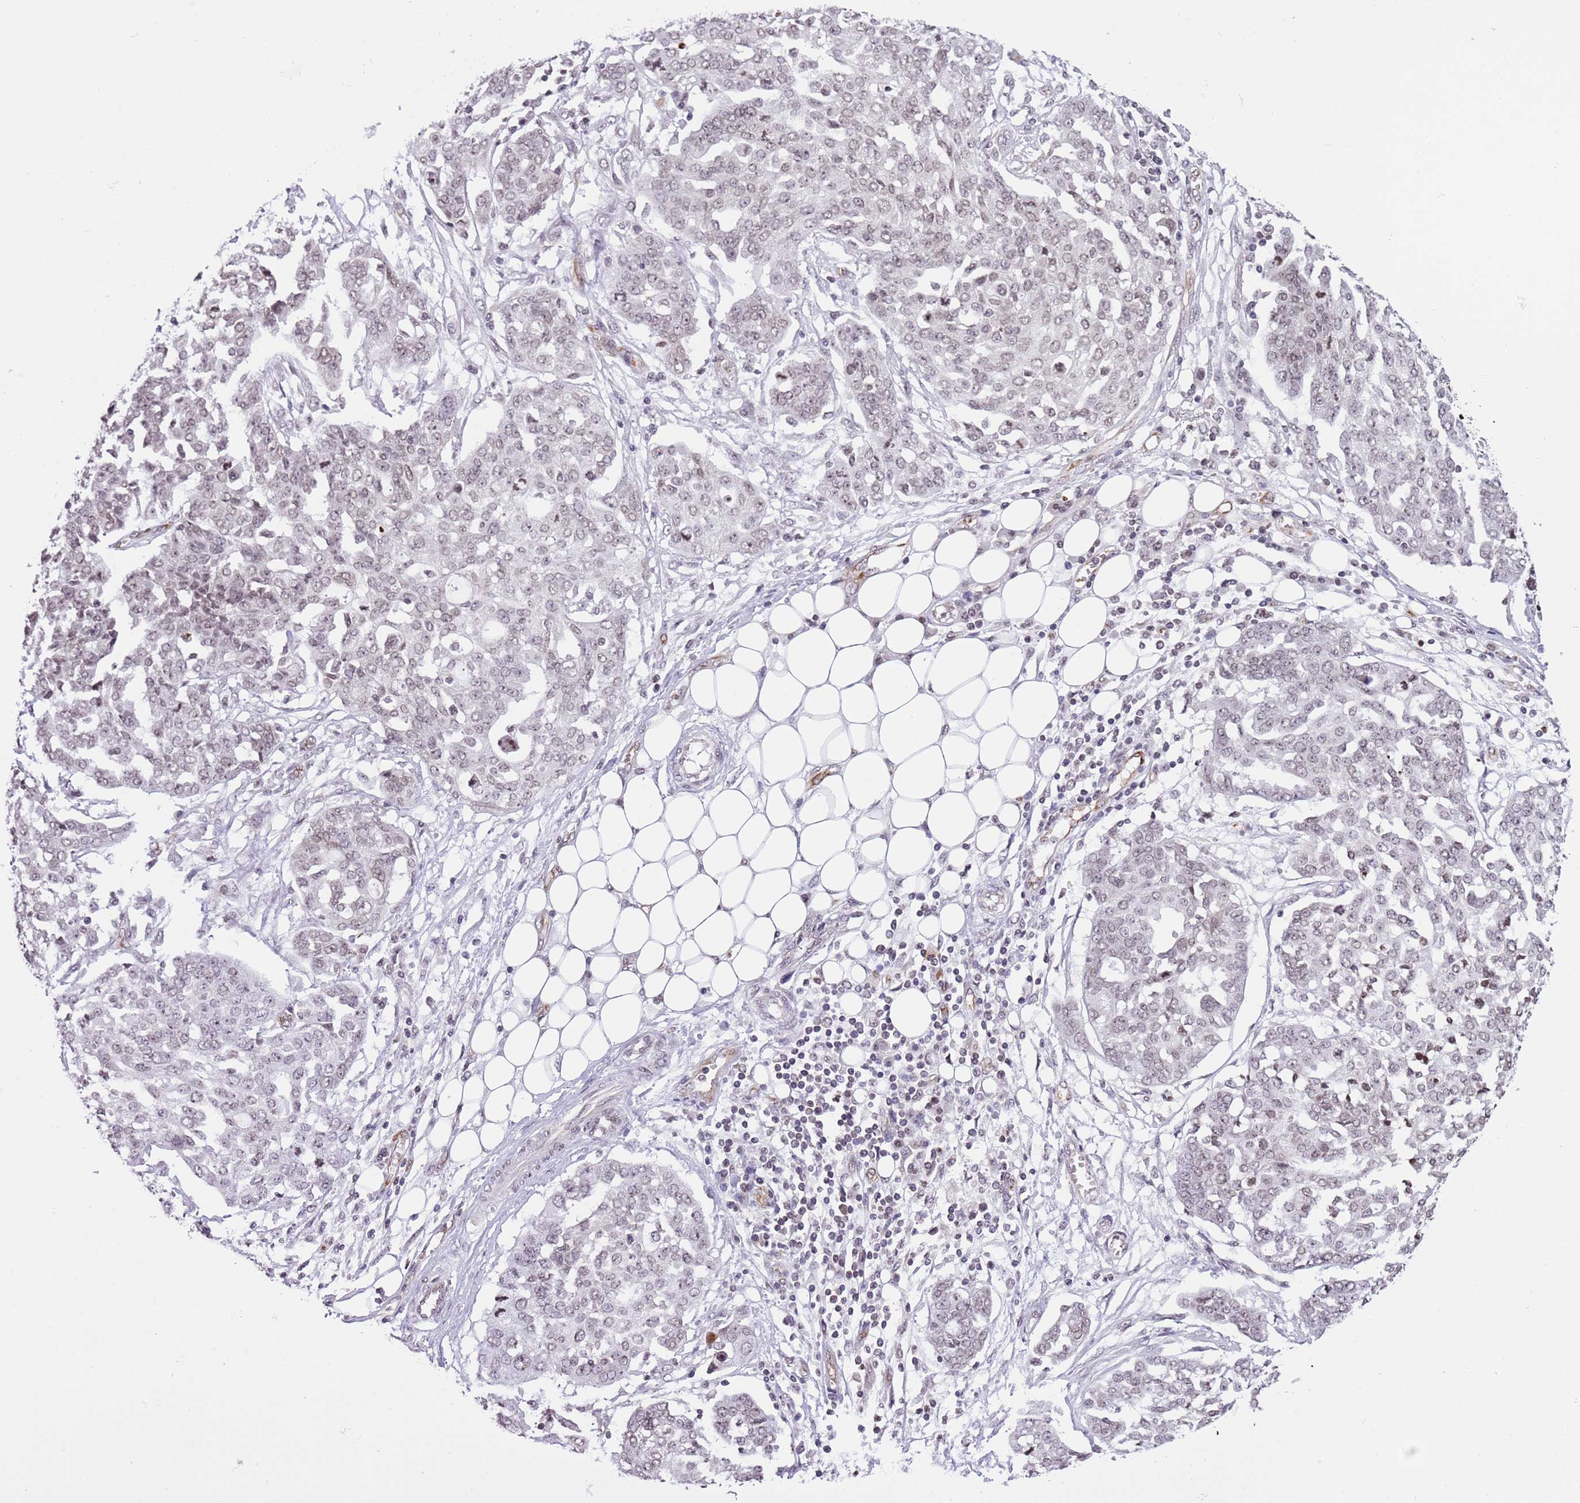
{"staining": {"intensity": "weak", "quantity": "<25%", "location": "nuclear"}, "tissue": "ovarian cancer", "cell_type": "Tumor cells", "image_type": "cancer", "snomed": [{"axis": "morphology", "description": "Cystadenocarcinoma, serous, NOS"}, {"axis": "topography", "description": "Soft tissue"}, {"axis": "topography", "description": "Ovary"}], "caption": "Ovarian serous cystadenocarcinoma was stained to show a protein in brown. There is no significant staining in tumor cells.", "gene": "NRIP1", "patient": {"sex": "female", "age": 57}}